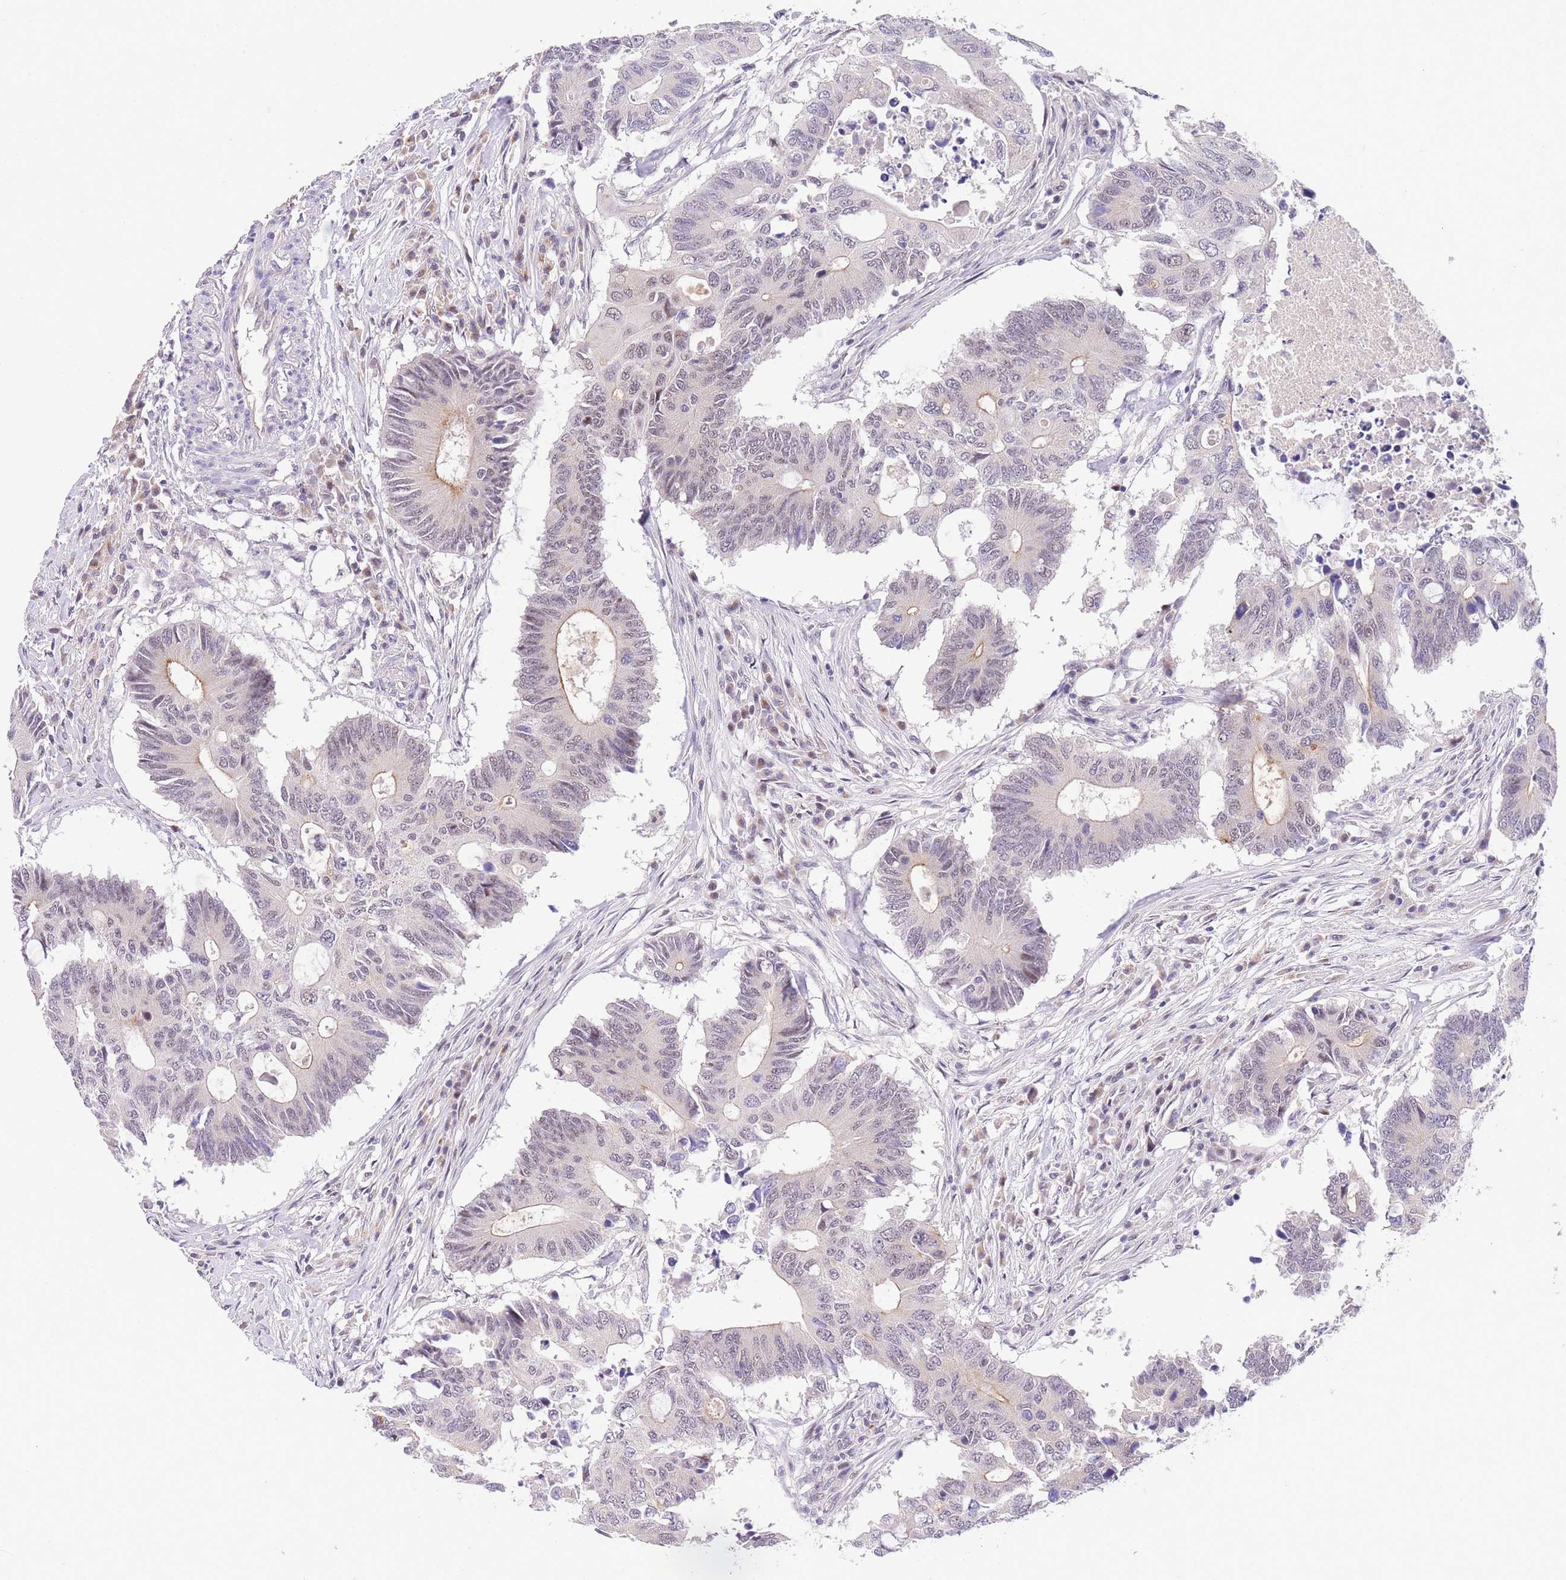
{"staining": {"intensity": "weak", "quantity": "<25%", "location": "cytoplasmic/membranous"}, "tissue": "colorectal cancer", "cell_type": "Tumor cells", "image_type": "cancer", "snomed": [{"axis": "morphology", "description": "Adenocarcinoma, NOS"}, {"axis": "topography", "description": "Colon"}], "caption": "DAB (3,3'-diaminobenzidine) immunohistochemical staining of colorectal cancer (adenocarcinoma) shows no significant positivity in tumor cells.", "gene": "SLC35F2", "patient": {"sex": "male", "age": 71}}